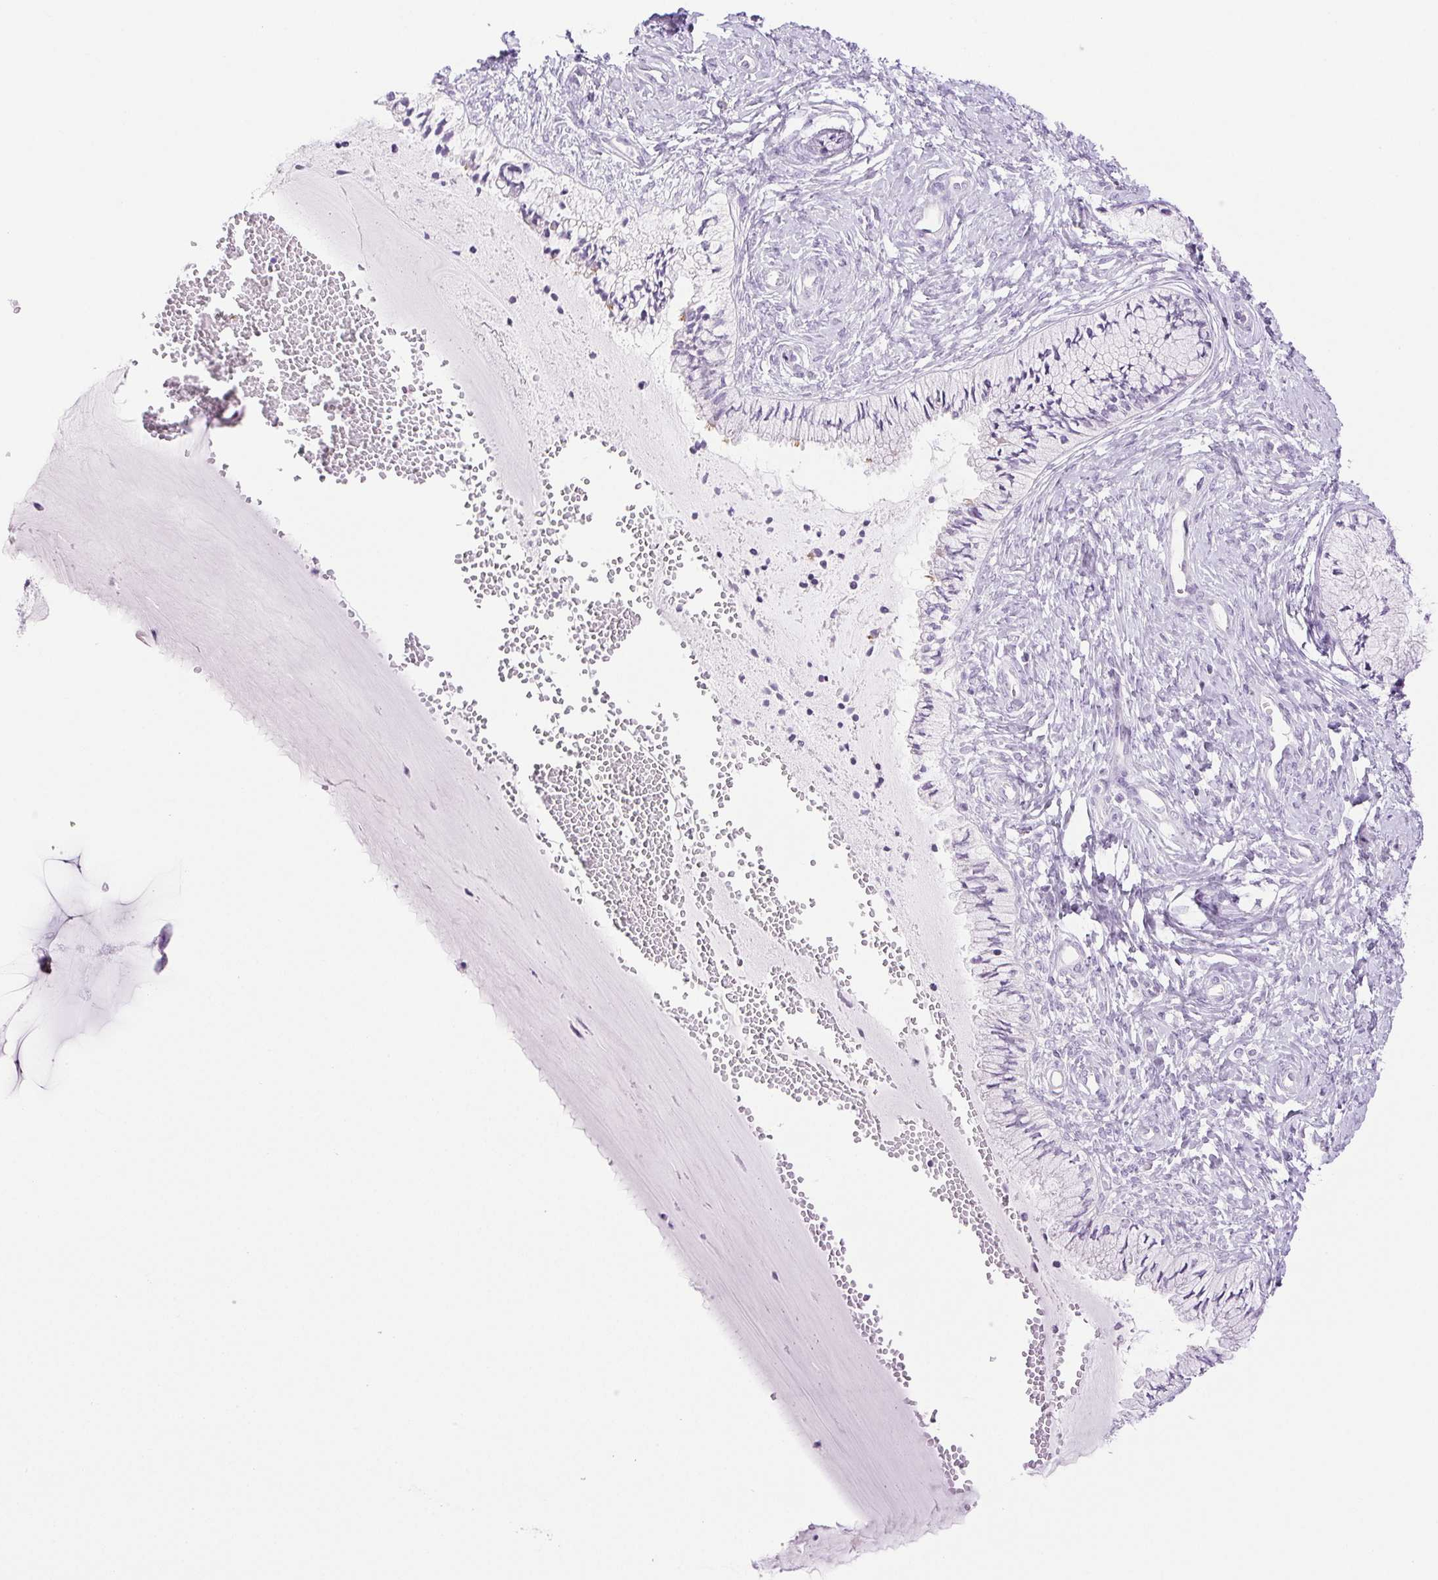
{"staining": {"intensity": "negative", "quantity": "none", "location": "none"}, "tissue": "cervix", "cell_type": "Glandular cells", "image_type": "normal", "snomed": [{"axis": "morphology", "description": "Normal tissue, NOS"}, {"axis": "topography", "description": "Cervix"}], "caption": "This is an IHC image of benign cervix. There is no positivity in glandular cells.", "gene": "PAPPA2", "patient": {"sex": "female", "age": 37}}